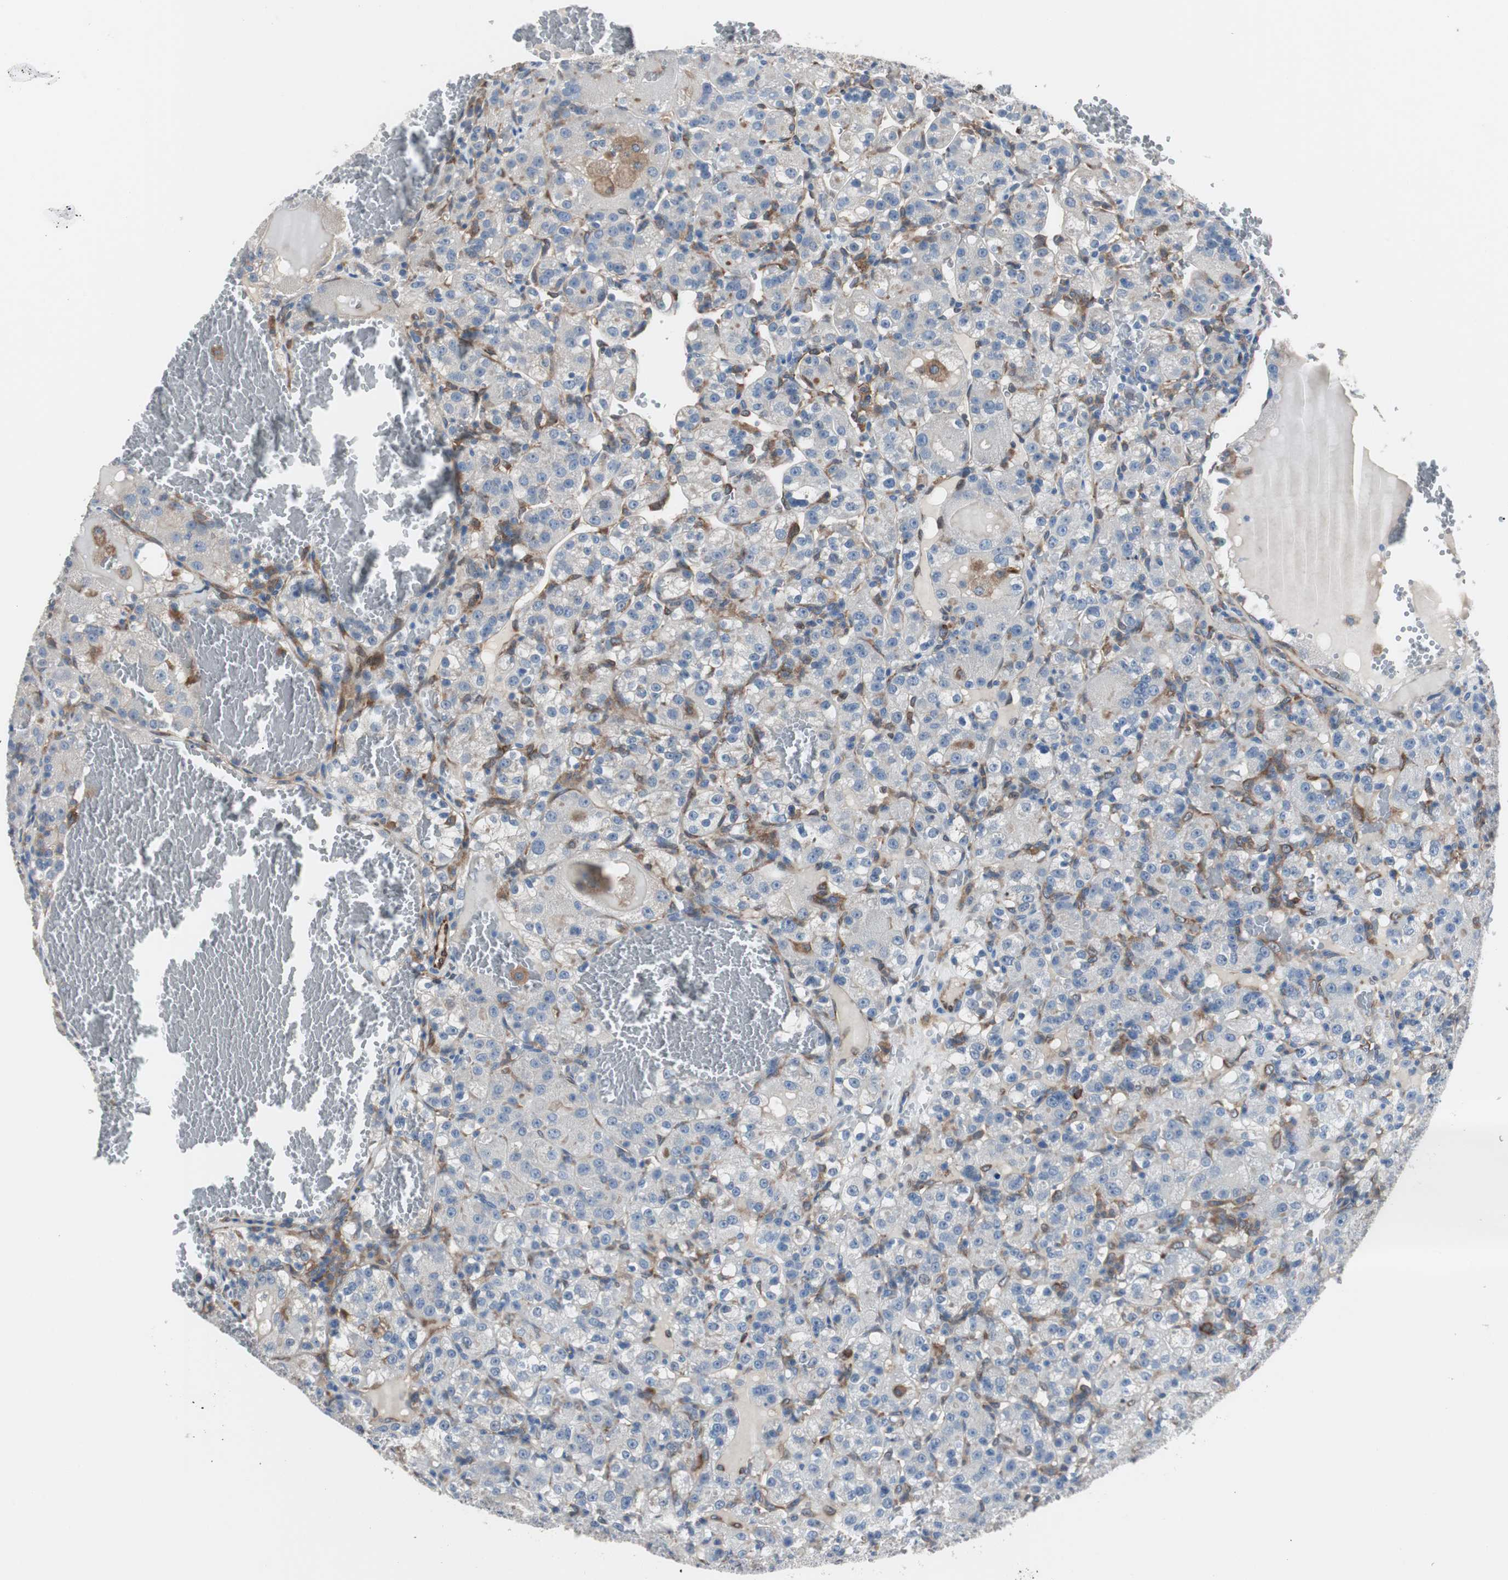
{"staining": {"intensity": "weak", "quantity": "25%-75%", "location": "cytoplasmic/membranous"}, "tissue": "renal cancer", "cell_type": "Tumor cells", "image_type": "cancer", "snomed": [{"axis": "morphology", "description": "Normal tissue, NOS"}, {"axis": "morphology", "description": "Adenocarcinoma, NOS"}, {"axis": "topography", "description": "Kidney"}], "caption": "This micrograph demonstrates immunohistochemistry (IHC) staining of renal cancer (adenocarcinoma), with low weak cytoplasmic/membranous staining in approximately 25%-75% of tumor cells.", "gene": "SWAP70", "patient": {"sex": "male", "age": 61}}